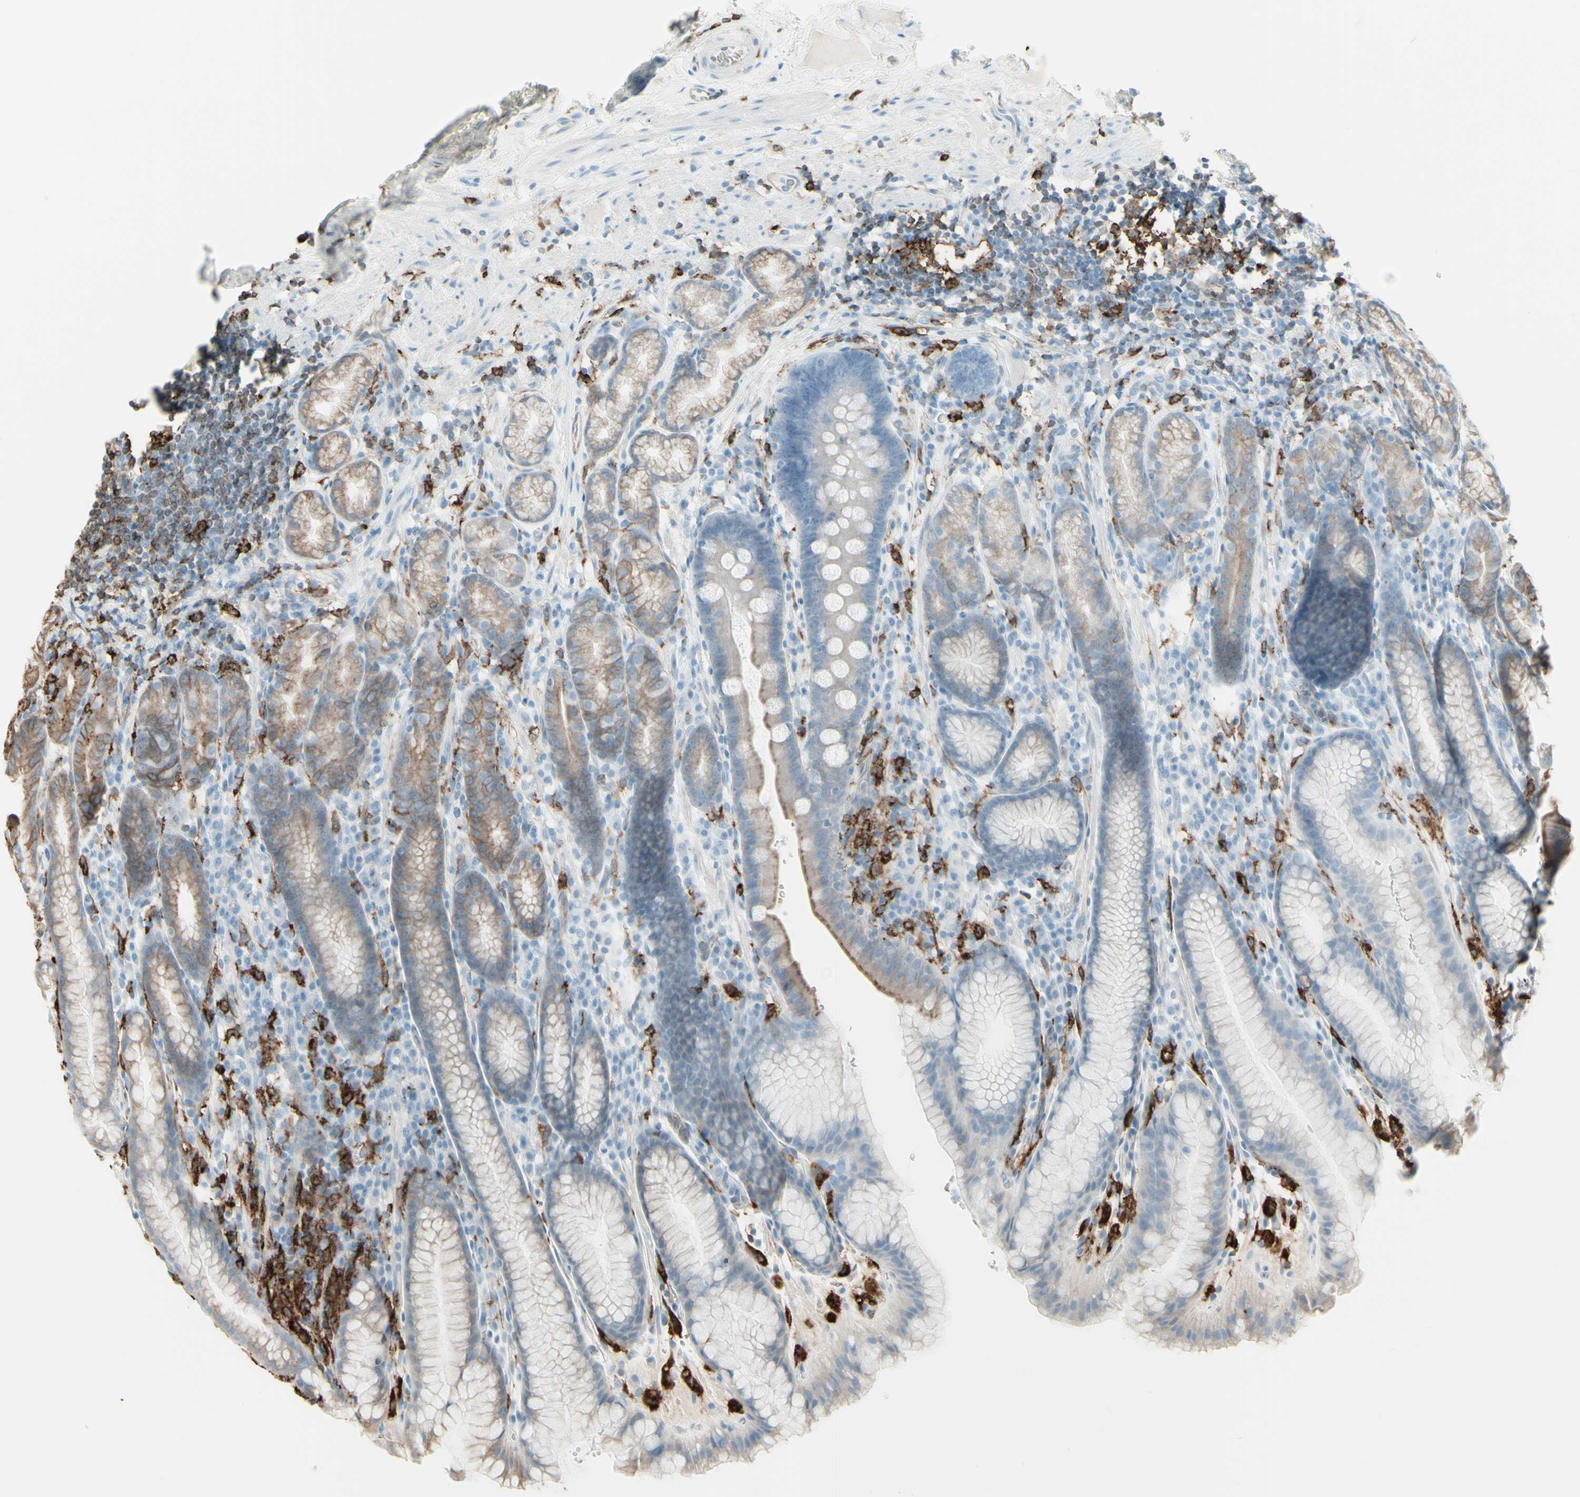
{"staining": {"intensity": "weak", "quantity": "25%-75%", "location": "cytoplasmic/membranous"}, "tissue": "stomach", "cell_type": "Glandular cells", "image_type": "normal", "snomed": [{"axis": "morphology", "description": "Normal tissue, NOS"}, {"axis": "topography", "description": "Stomach, lower"}], "caption": "Immunohistochemistry (IHC) image of normal stomach stained for a protein (brown), which demonstrates low levels of weak cytoplasmic/membranous positivity in approximately 25%-75% of glandular cells.", "gene": "HLA", "patient": {"sex": "male", "age": 52}}